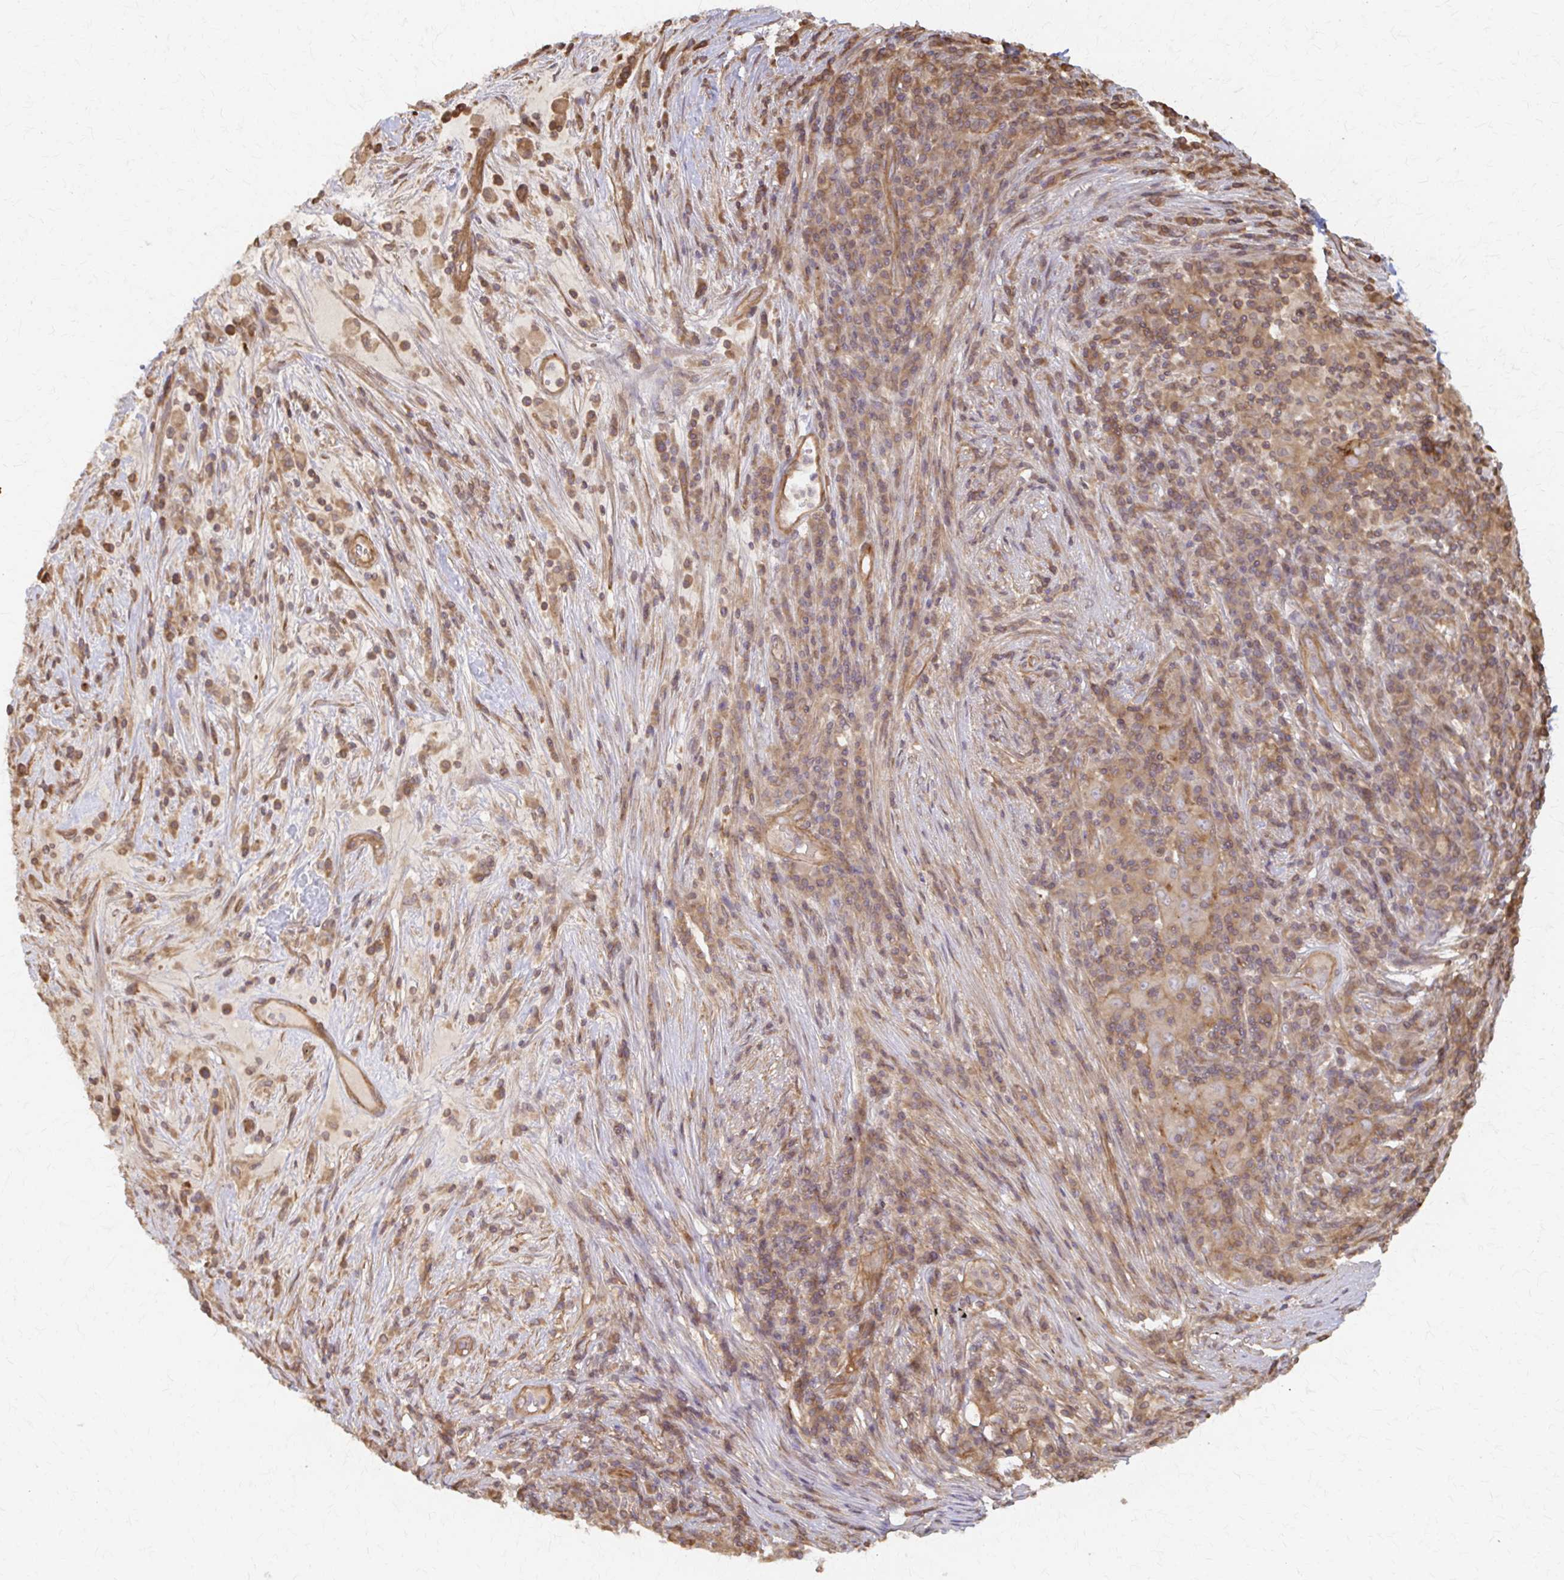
{"staining": {"intensity": "moderate", "quantity": ">75%", "location": "cytoplasmic/membranous"}, "tissue": "pancreatic cancer", "cell_type": "Tumor cells", "image_type": "cancer", "snomed": [{"axis": "morphology", "description": "Adenocarcinoma, NOS"}, {"axis": "topography", "description": "Pancreas"}], "caption": "Brown immunohistochemical staining in human pancreatic cancer shows moderate cytoplasmic/membranous positivity in approximately >75% of tumor cells.", "gene": "ARHGAP35", "patient": {"sex": "male", "age": 63}}